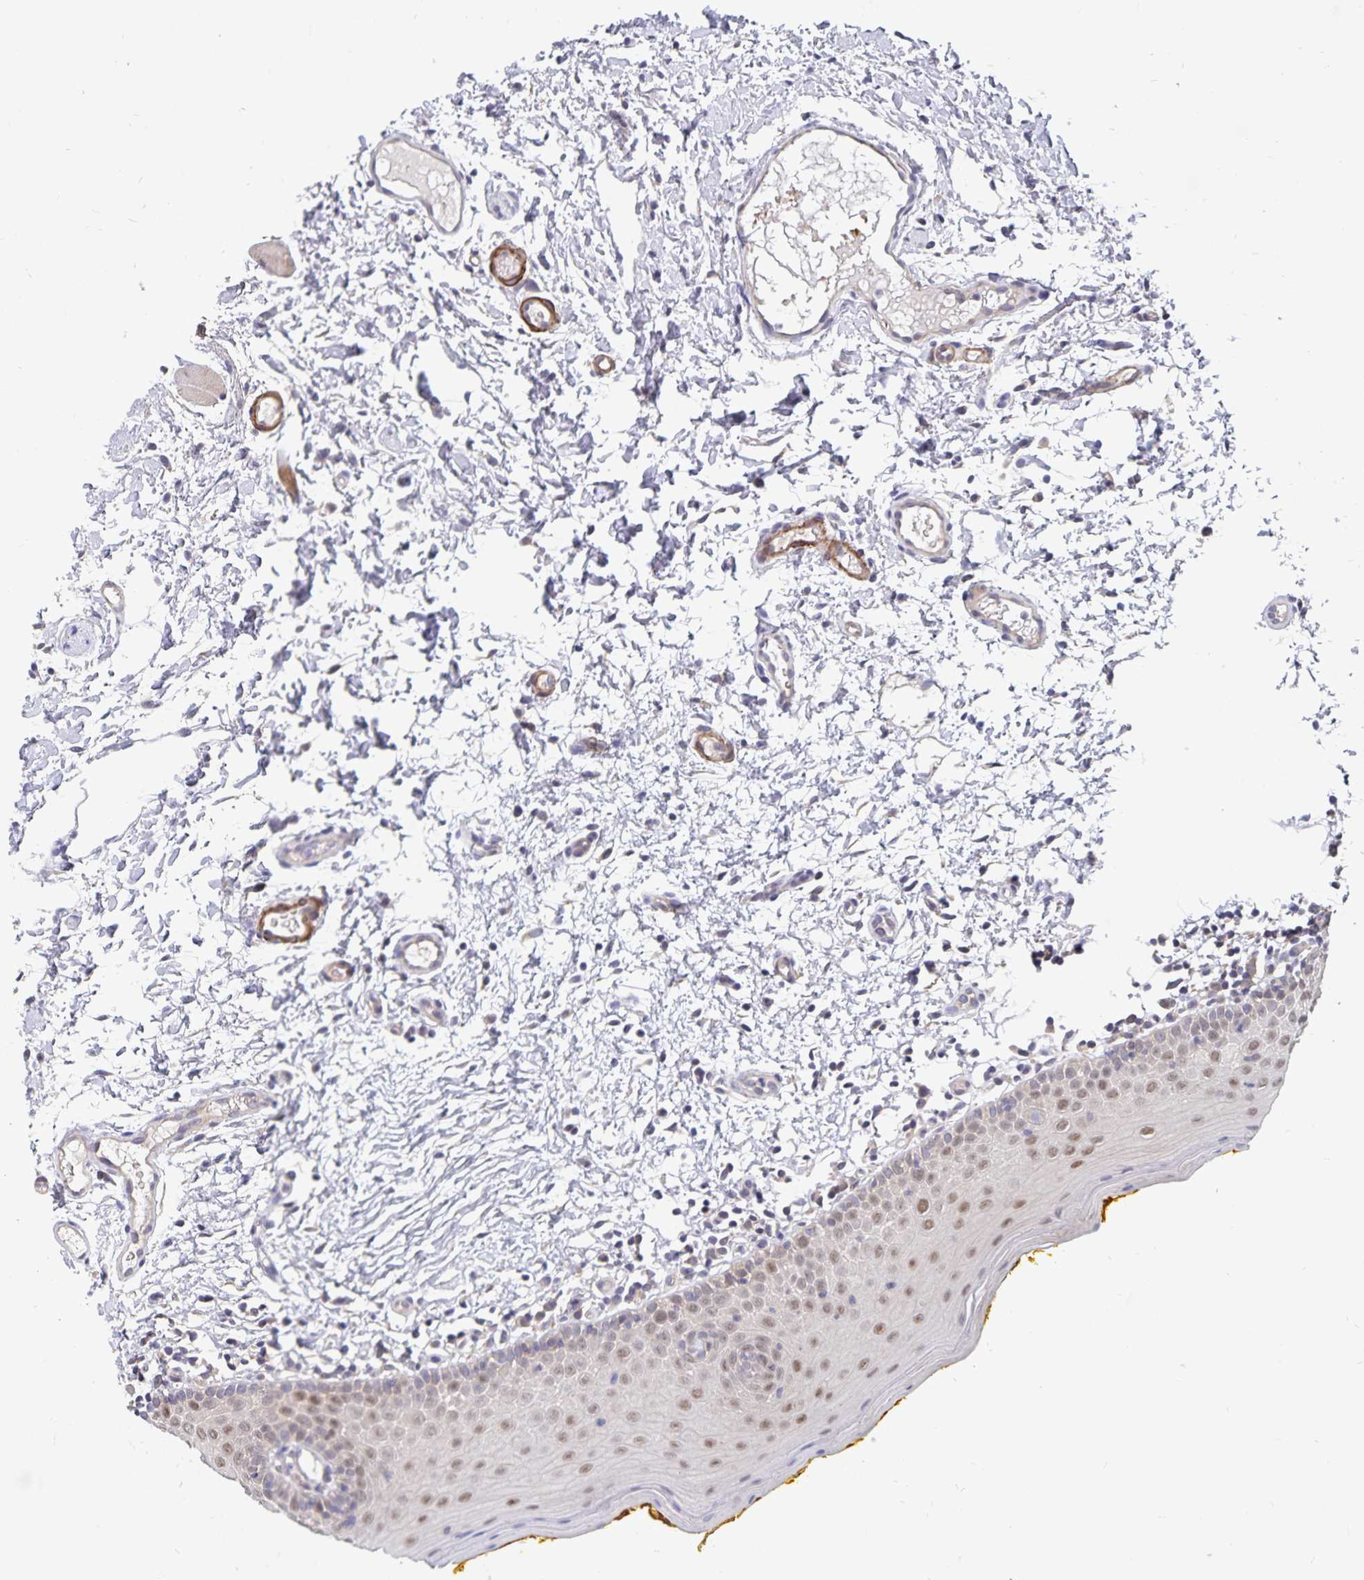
{"staining": {"intensity": "weak", "quantity": ">75%", "location": "nuclear"}, "tissue": "oral mucosa", "cell_type": "Squamous epithelial cells", "image_type": "normal", "snomed": [{"axis": "morphology", "description": "Normal tissue, NOS"}, {"axis": "topography", "description": "Oral tissue"}, {"axis": "topography", "description": "Tounge, NOS"}], "caption": "This is a micrograph of immunohistochemistry staining of unremarkable oral mucosa, which shows weak expression in the nuclear of squamous epithelial cells.", "gene": "BAG6", "patient": {"sex": "female", "age": 58}}